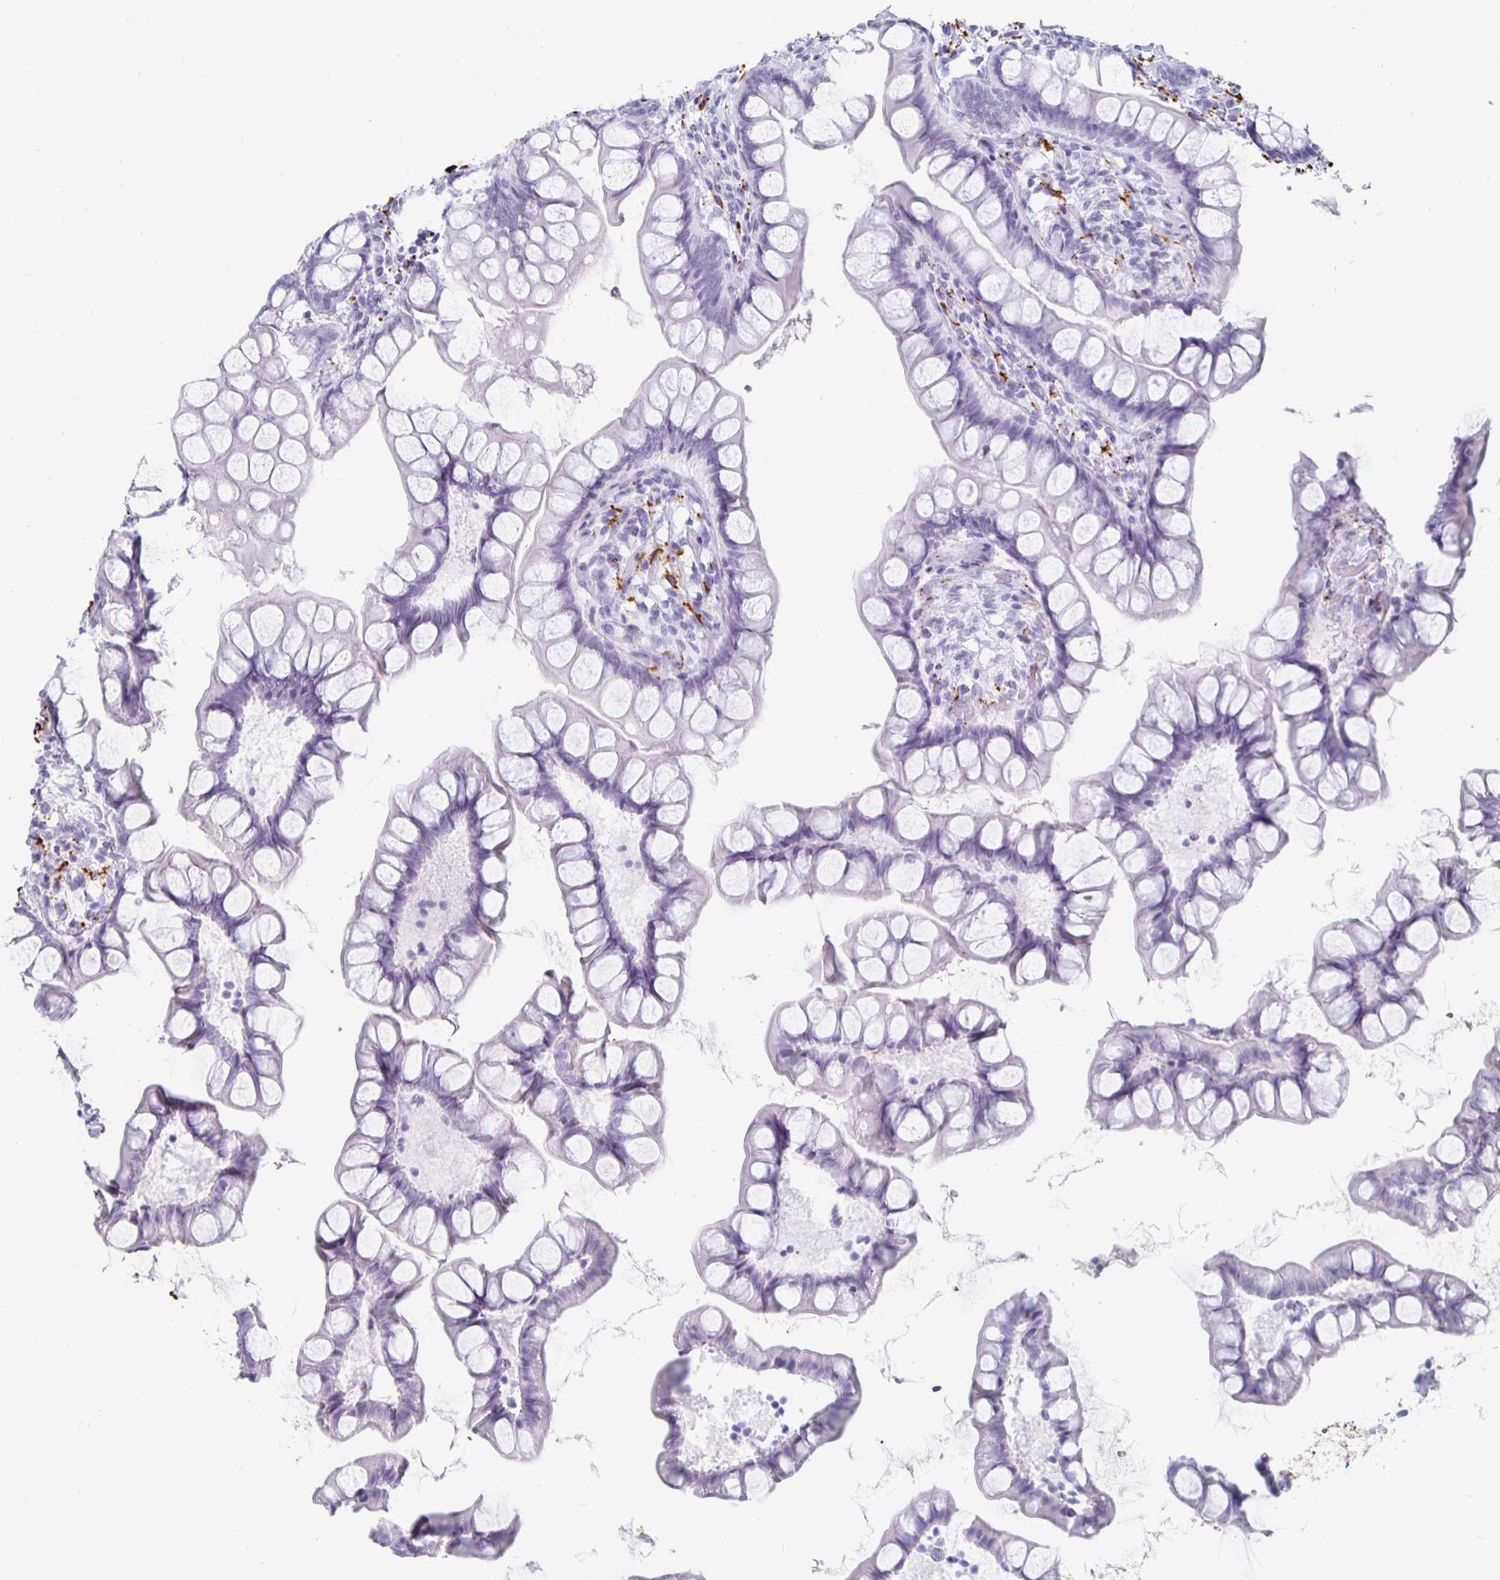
{"staining": {"intensity": "negative", "quantity": "none", "location": "none"}, "tissue": "small intestine", "cell_type": "Glandular cells", "image_type": "normal", "snomed": [{"axis": "morphology", "description": "Normal tissue, NOS"}, {"axis": "topography", "description": "Small intestine"}], "caption": "An immunohistochemistry (IHC) histopathology image of unremarkable small intestine is shown. There is no staining in glandular cells of small intestine.", "gene": "KCNQ2", "patient": {"sex": "male", "age": 70}}